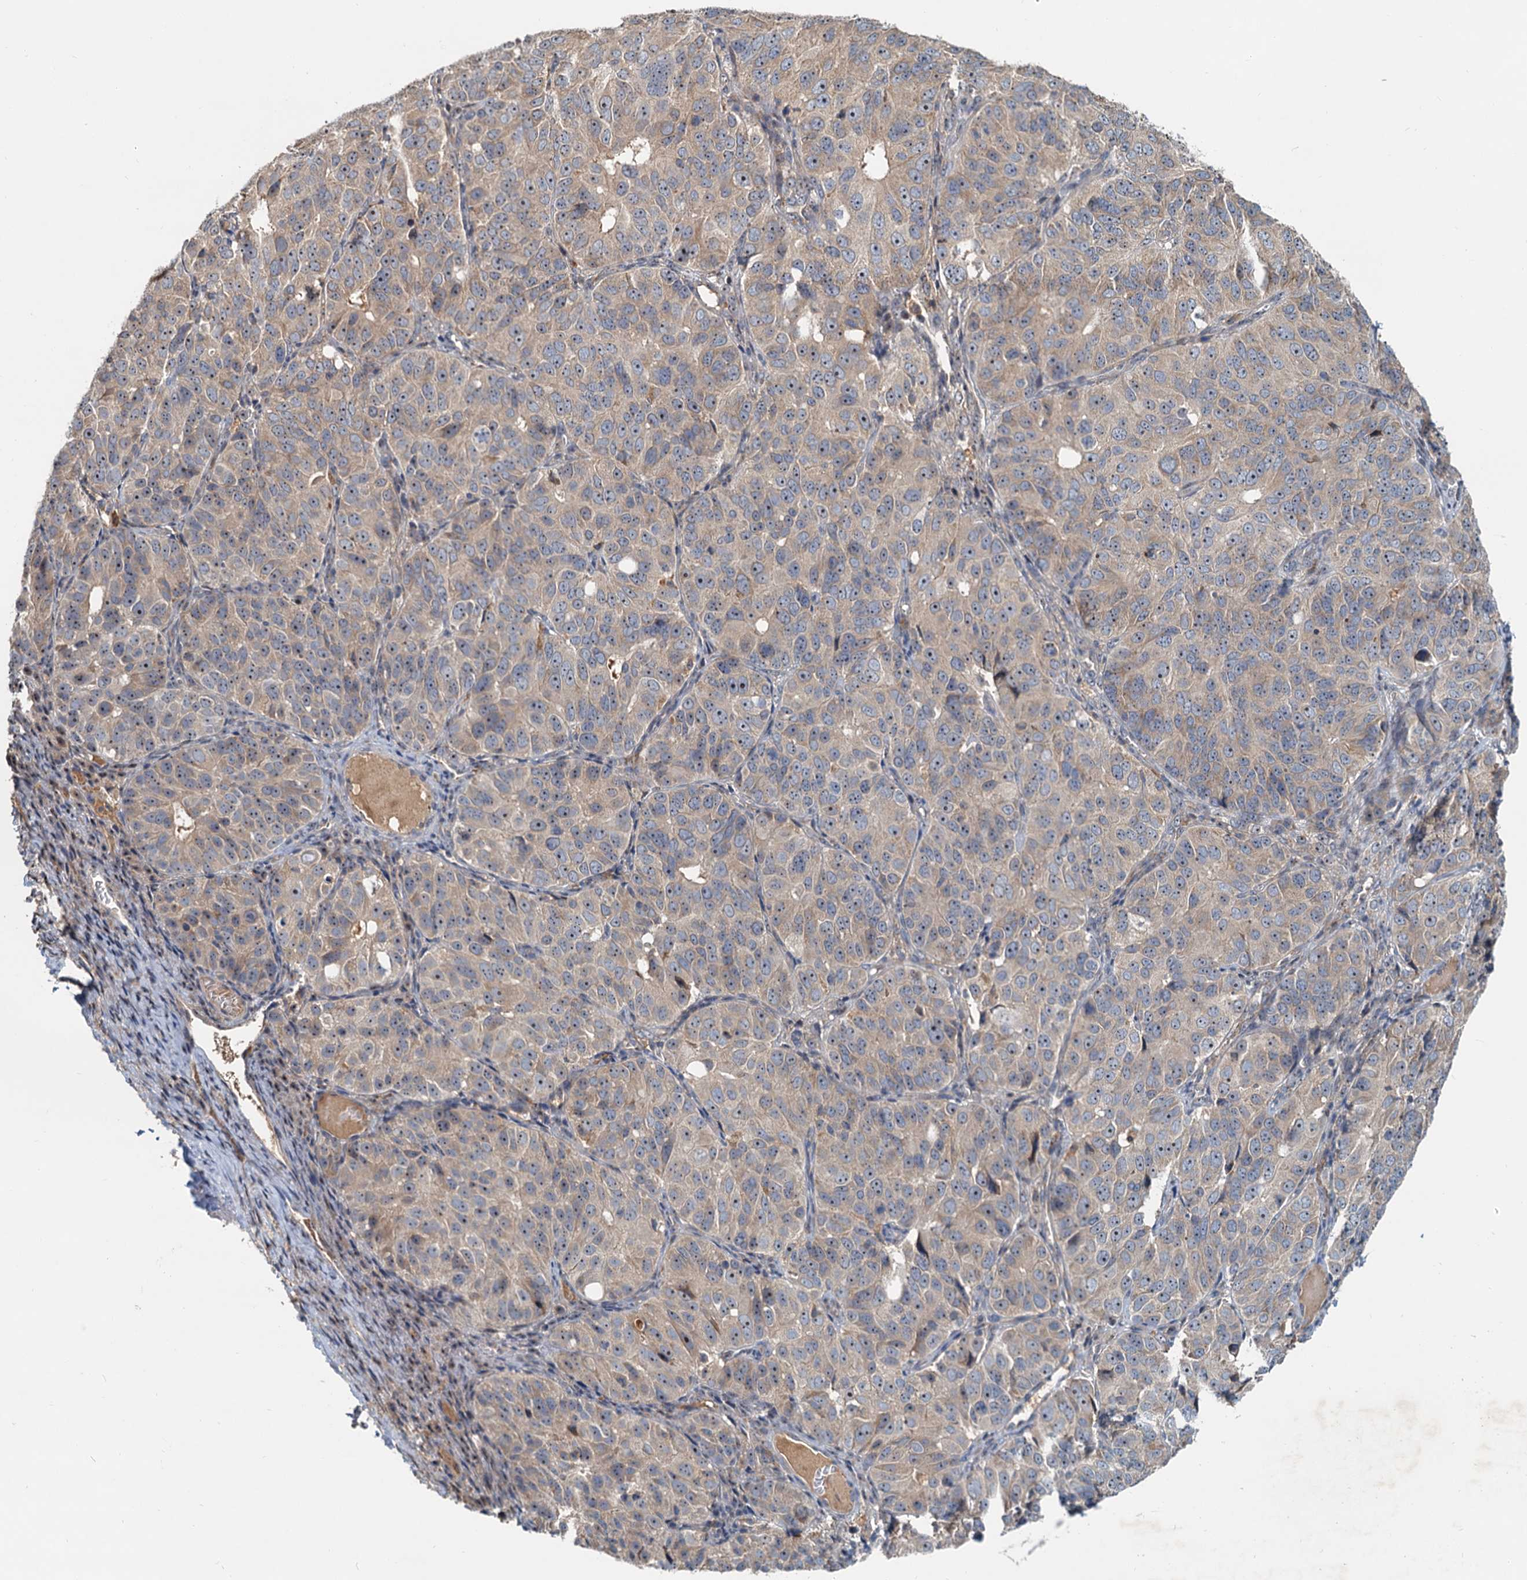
{"staining": {"intensity": "weak", "quantity": "<25%", "location": "cytoplasmic/membranous"}, "tissue": "ovarian cancer", "cell_type": "Tumor cells", "image_type": "cancer", "snomed": [{"axis": "morphology", "description": "Carcinoma, endometroid"}, {"axis": "topography", "description": "Ovary"}], "caption": "This image is of ovarian endometroid carcinoma stained with immunohistochemistry (IHC) to label a protein in brown with the nuclei are counter-stained blue. There is no positivity in tumor cells.", "gene": "RGS7BP", "patient": {"sex": "female", "age": 51}}